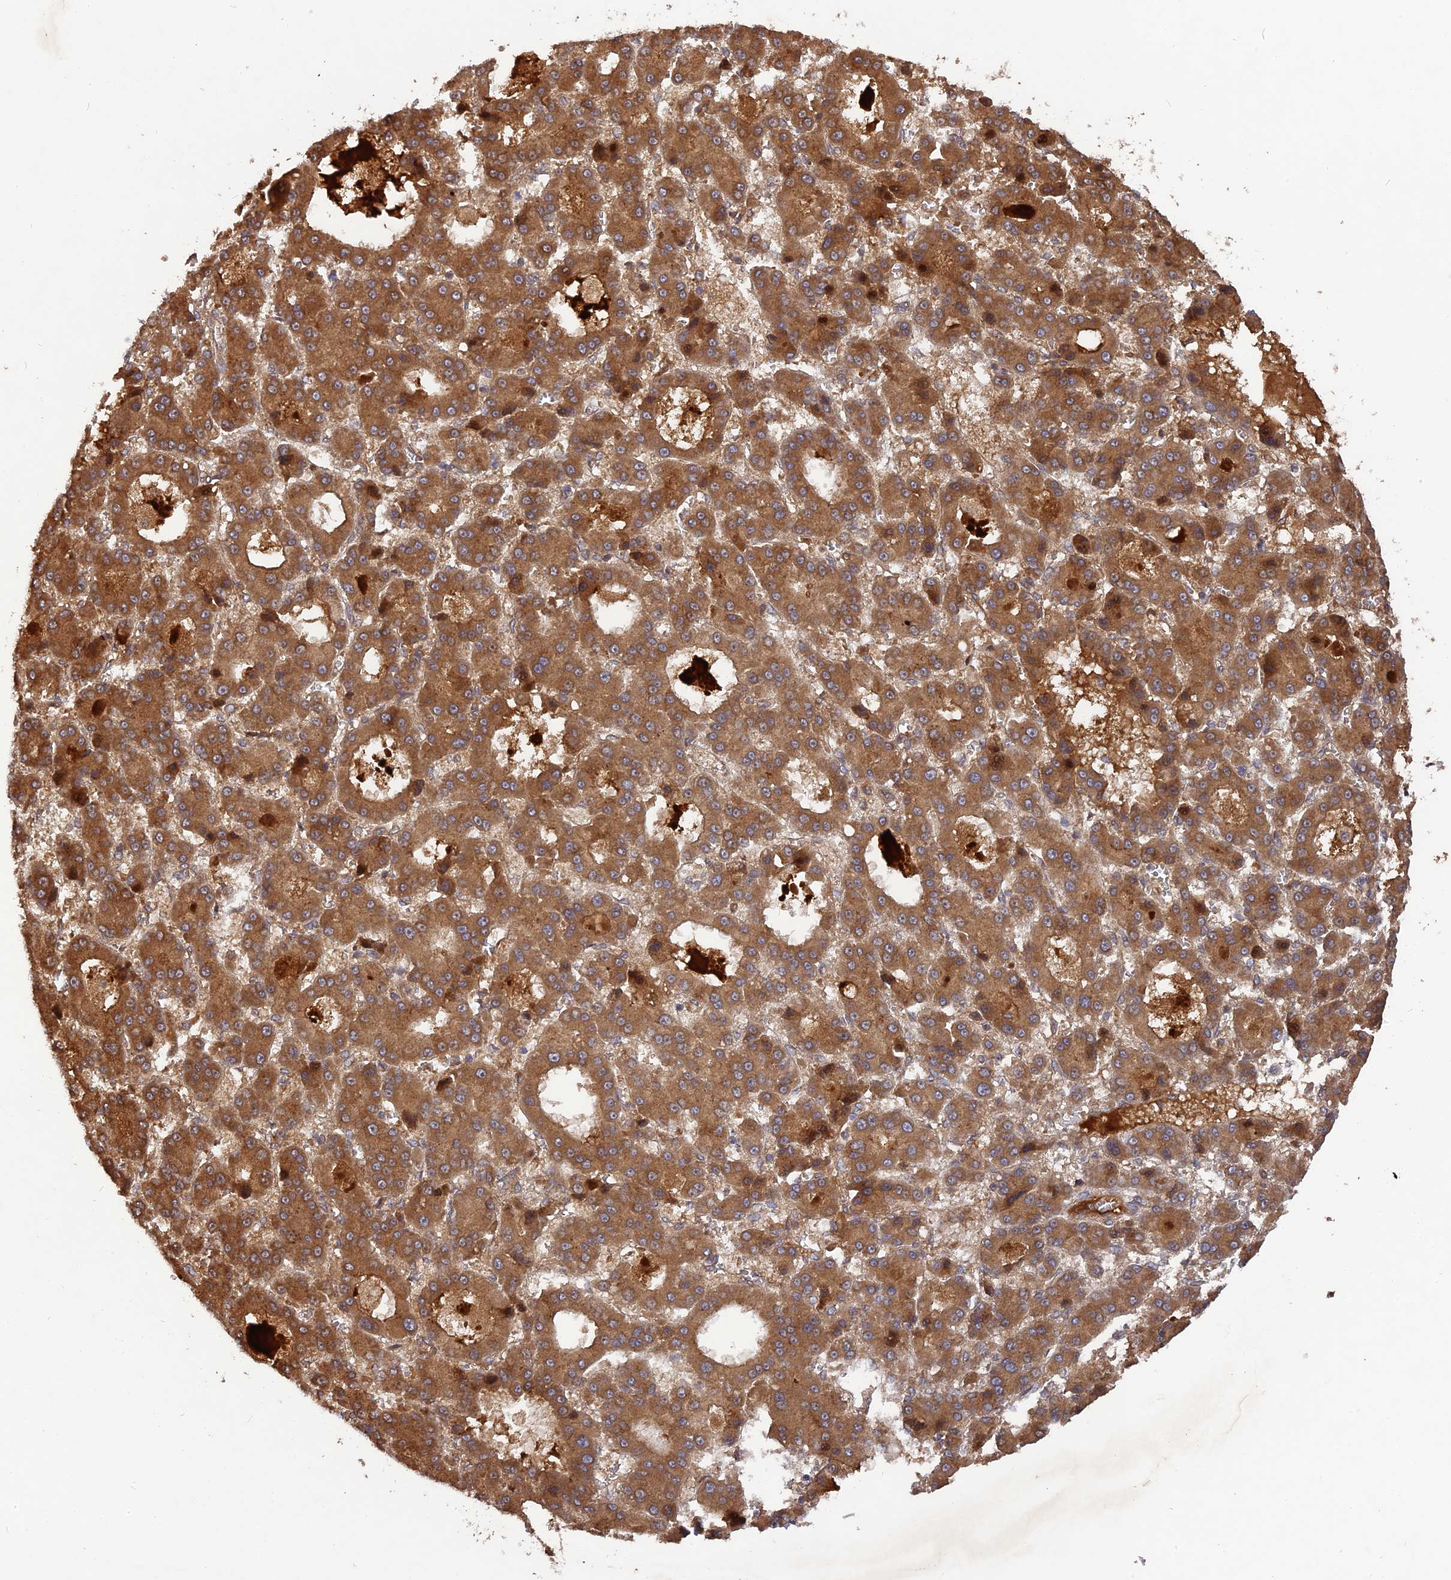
{"staining": {"intensity": "moderate", "quantity": ">75%", "location": "cytoplasmic/membranous"}, "tissue": "liver cancer", "cell_type": "Tumor cells", "image_type": "cancer", "snomed": [{"axis": "morphology", "description": "Carcinoma, Hepatocellular, NOS"}, {"axis": "topography", "description": "Liver"}], "caption": "This photomicrograph exhibits IHC staining of human liver hepatocellular carcinoma, with medium moderate cytoplasmic/membranous positivity in about >75% of tumor cells.", "gene": "TMUB2", "patient": {"sex": "male", "age": 70}}